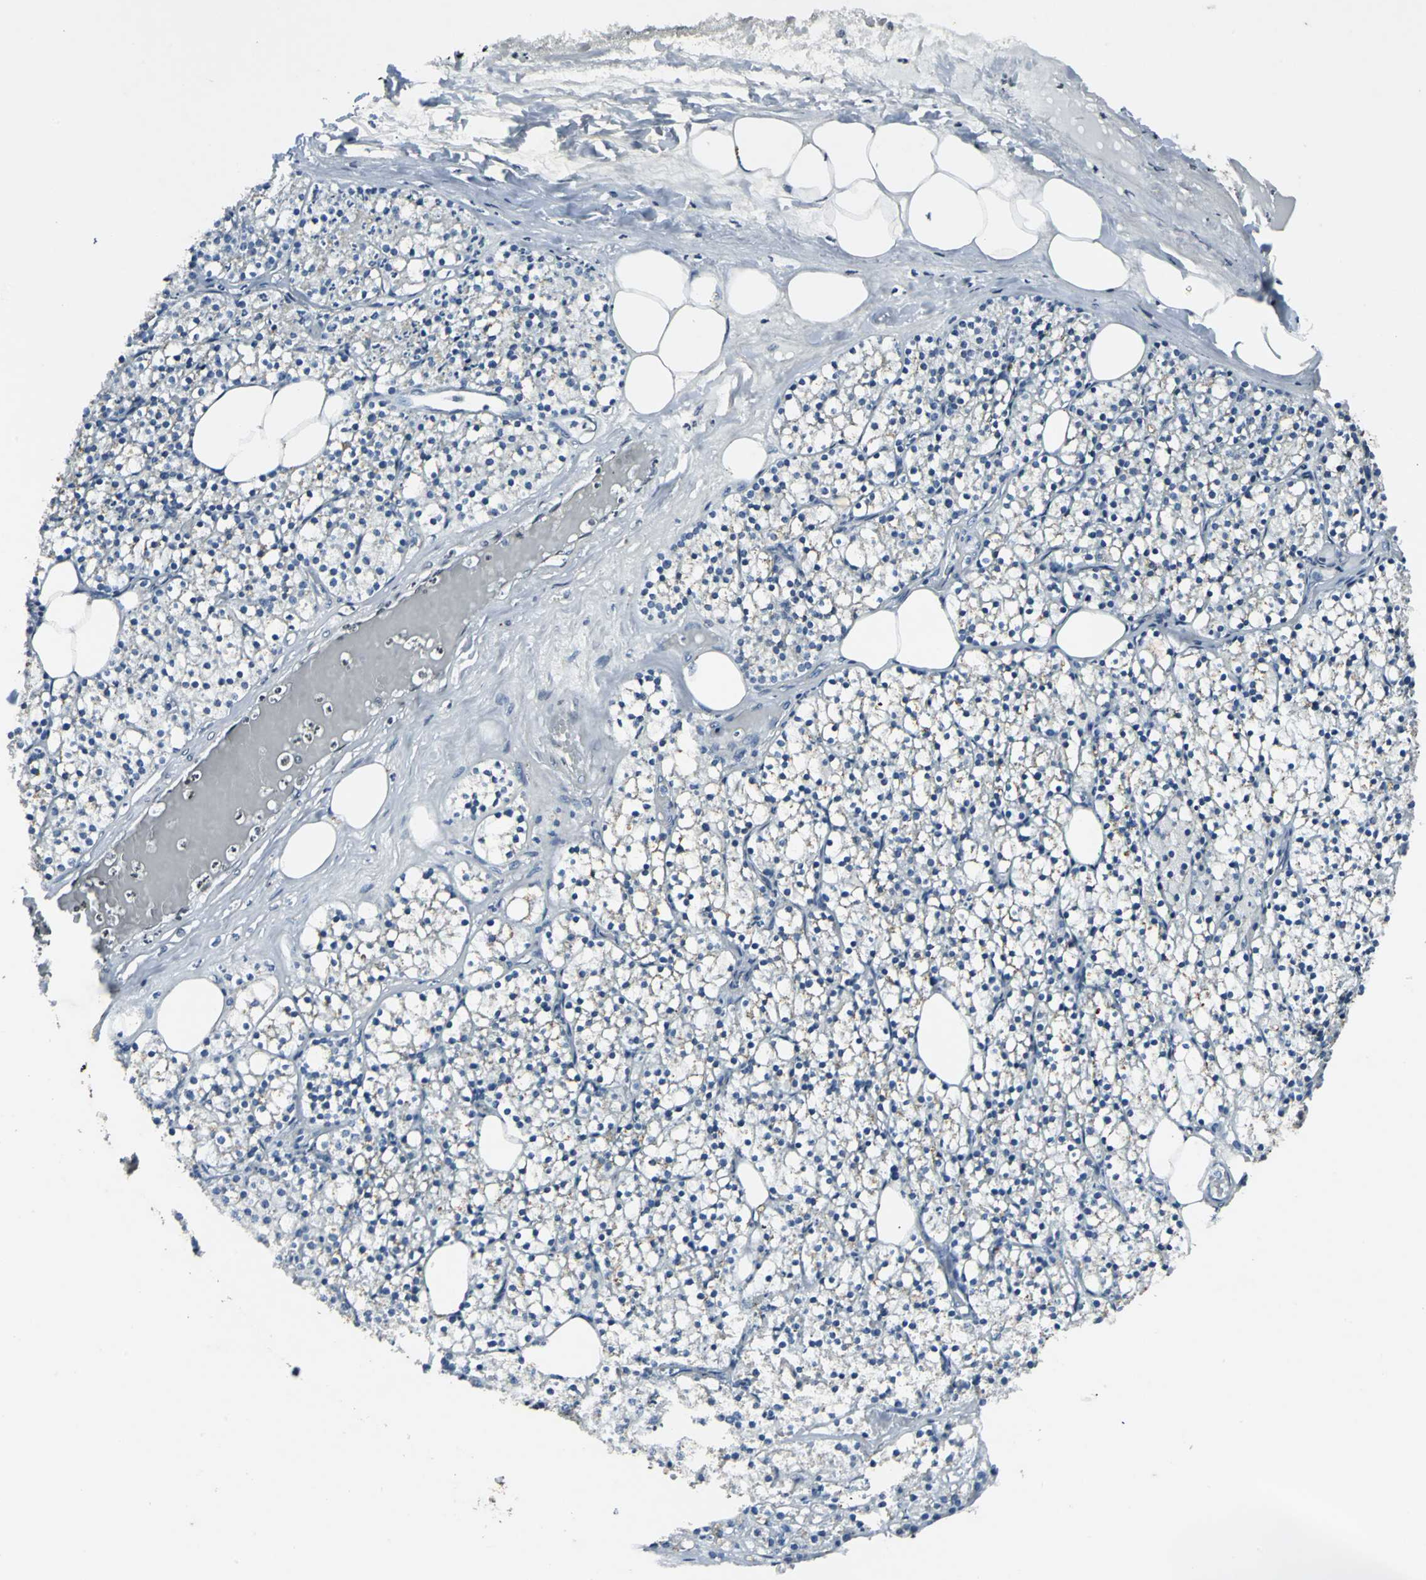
{"staining": {"intensity": "weak", "quantity": "25%-75%", "location": "cytoplasmic/membranous"}, "tissue": "parathyroid gland", "cell_type": "Glandular cells", "image_type": "normal", "snomed": [{"axis": "morphology", "description": "Normal tissue, NOS"}, {"axis": "topography", "description": "Parathyroid gland"}], "caption": "This is an image of immunohistochemistry (IHC) staining of unremarkable parathyroid gland, which shows weak expression in the cytoplasmic/membranous of glandular cells.", "gene": "TMEM115", "patient": {"sex": "female", "age": 63}}